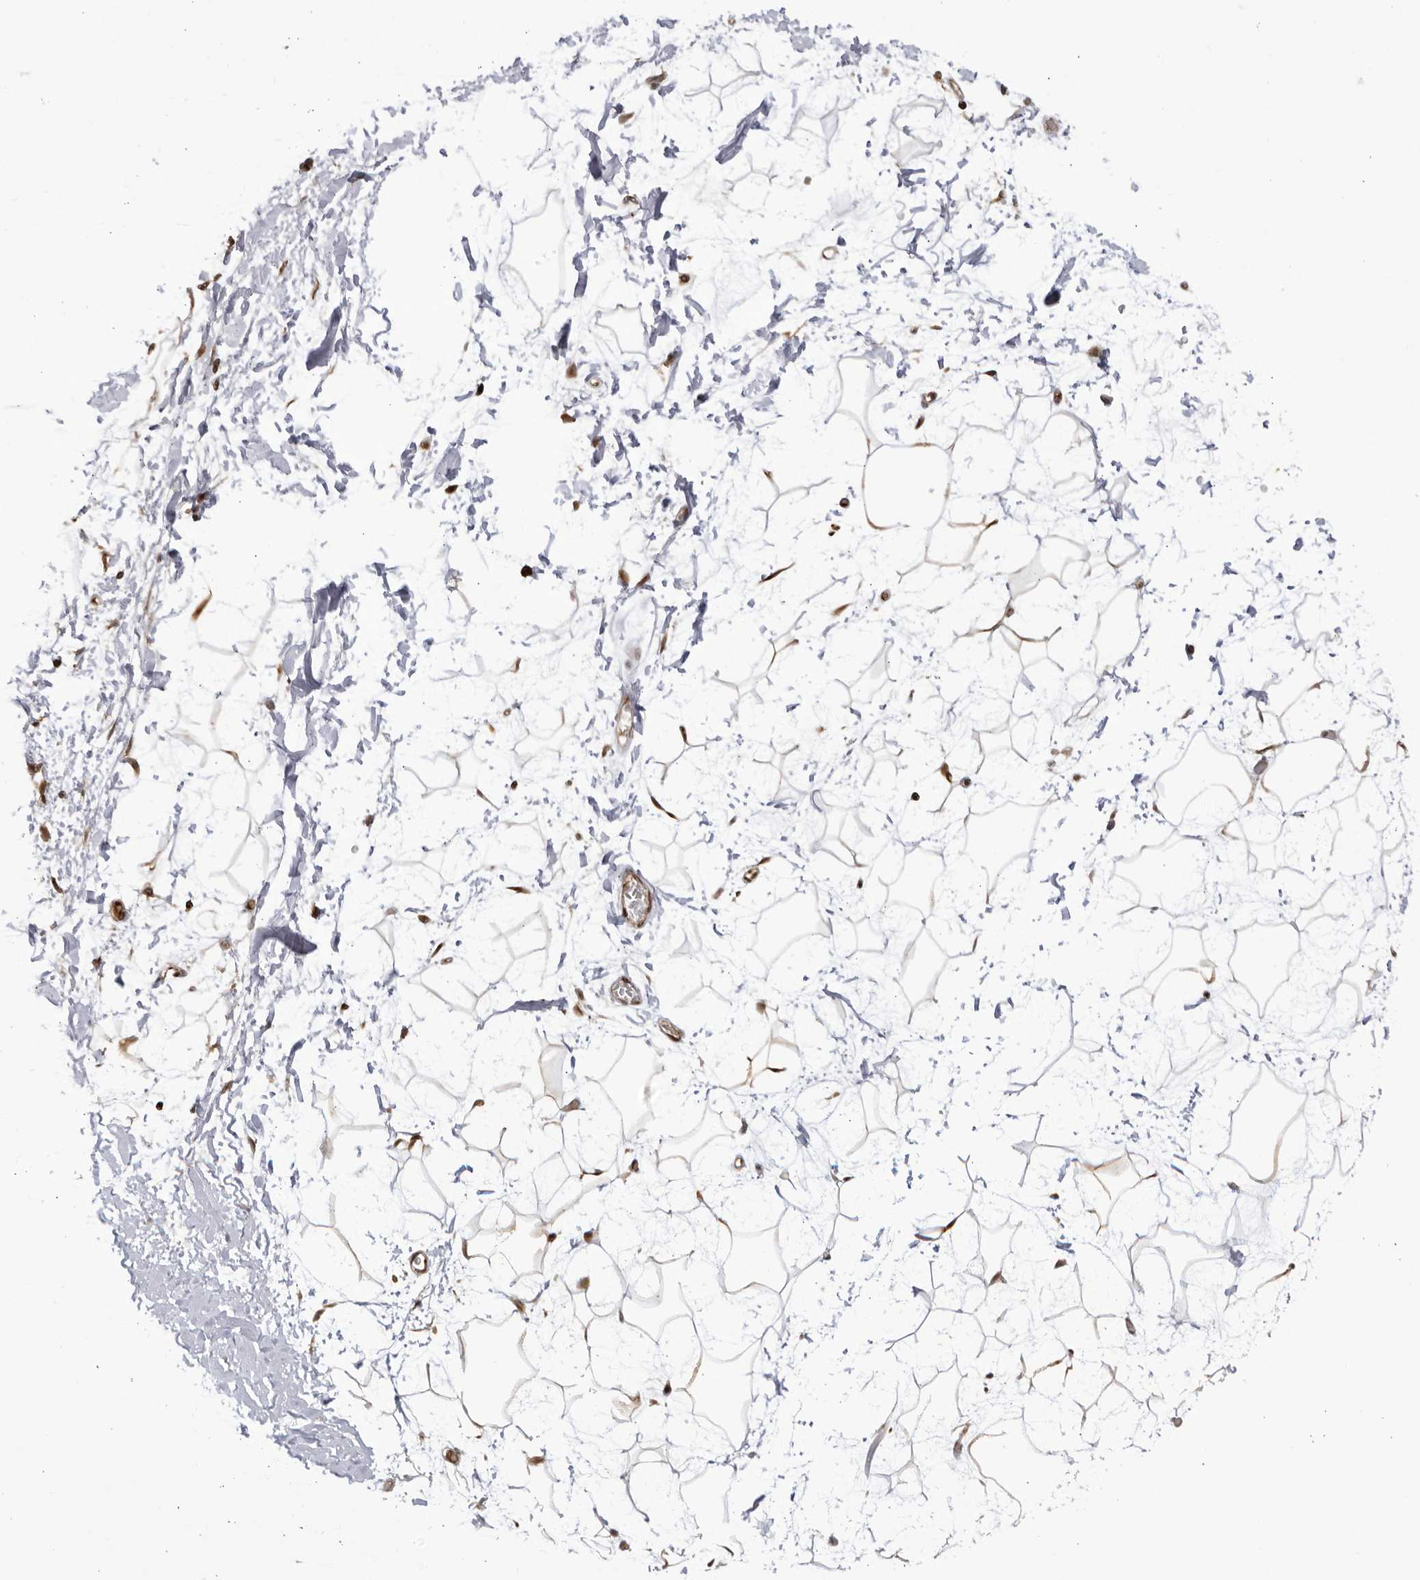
{"staining": {"intensity": "moderate", "quantity": "25%-75%", "location": "cytoplasmic/membranous"}, "tissue": "adipose tissue", "cell_type": "Adipocytes", "image_type": "normal", "snomed": [{"axis": "morphology", "description": "Normal tissue, NOS"}, {"axis": "topography", "description": "Soft tissue"}], "caption": "Brown immunohistochemical staining in unremarkable human adipose tissue reveals moderate cytoplasmic/membranous staining in approximately 25%-75% of adipocytes. The staining was performed using DAB, with brown indicating positive protein expression. Nuclei are stained blue with hematoxylin.", "gene": "CNBD1", "patient": {"sex": "male", "age": 72}}